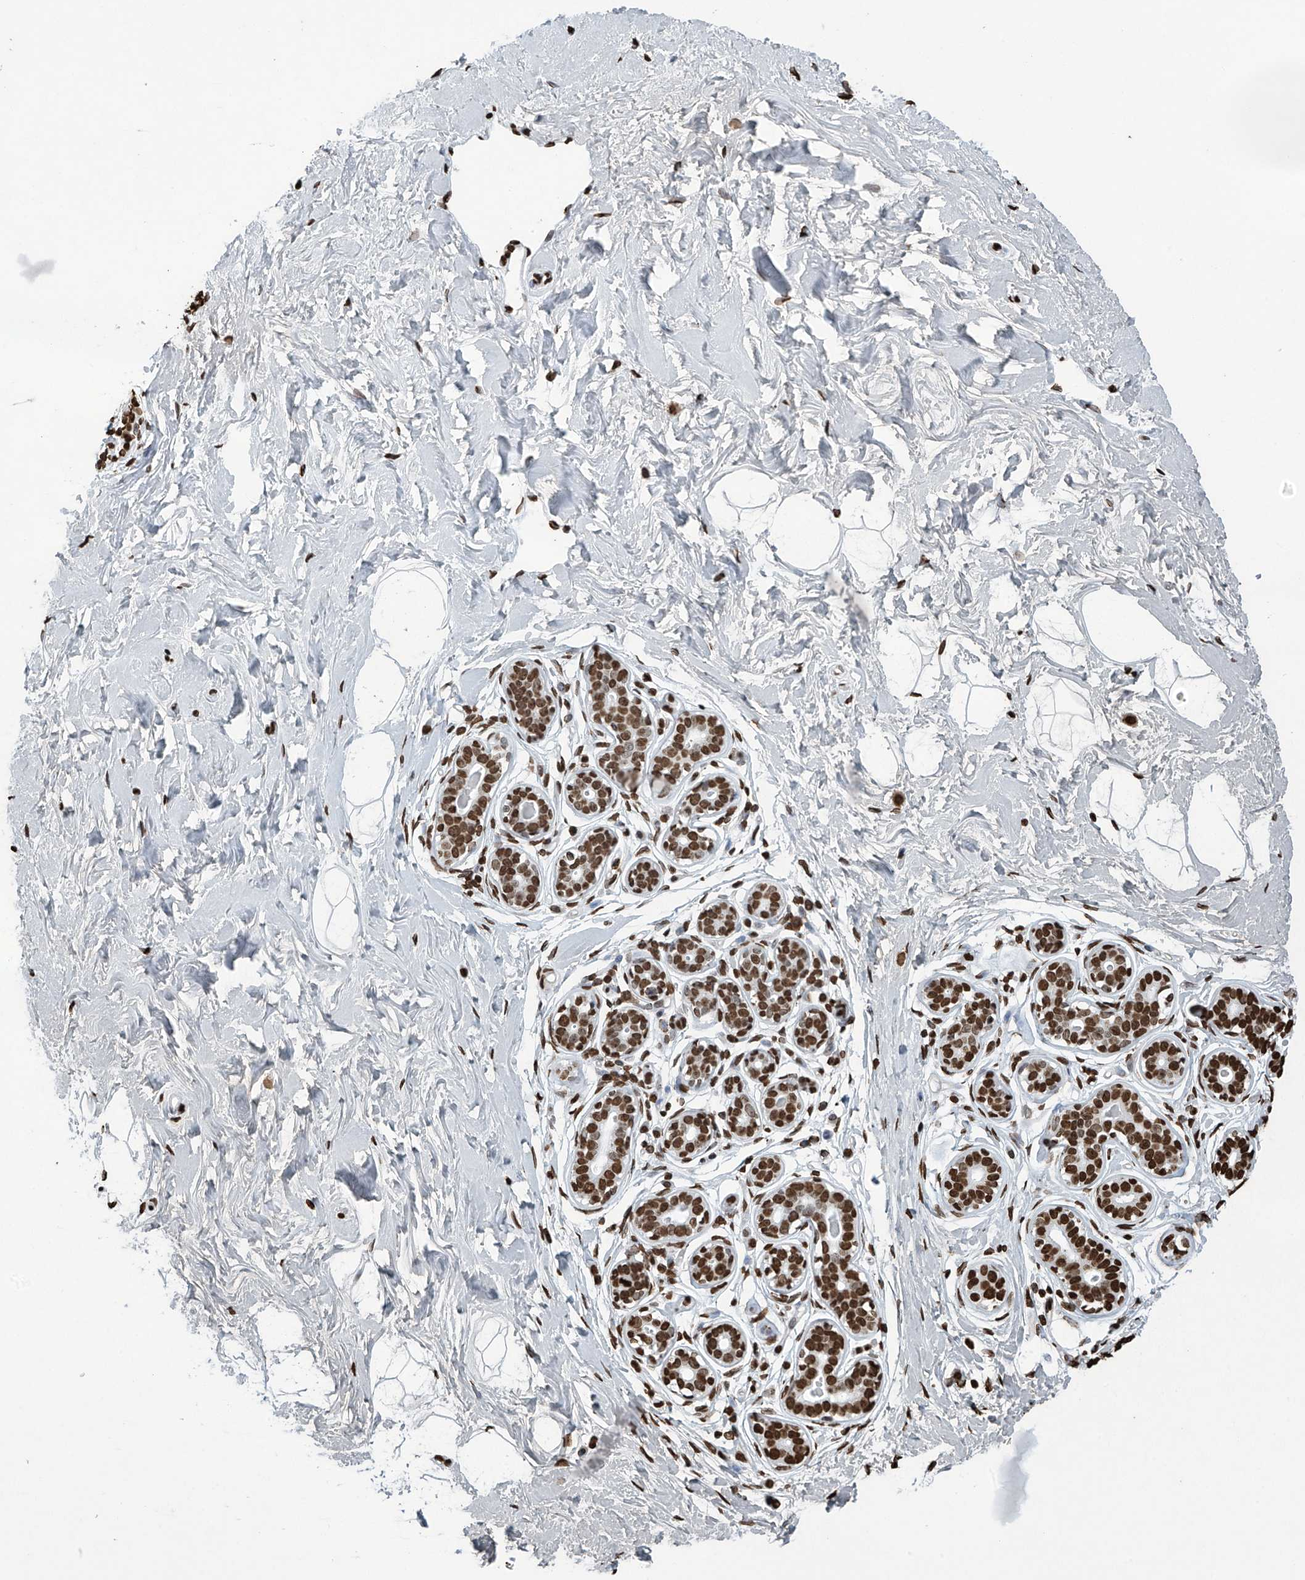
{"staining": {"intensity": "moderate", "quantity": ">75%", "location": "nuclear"}, "tissue": "breast", "cell_type": "Adipocytes", "image_type": "normal", "snomed": [{"axis": "morphology", "description": "Normal tissue, NOS"}, {"axis": "morphology", "description": "Adenoma, NOS"}, {"axis": "topography", "description": "Breast"}], "caption": "Immunohistochemical staining of benign breast shows moderate nuclear protein expression in approximately >75% of adipocytes. (DAB (3,3'-diaminobenzidine) = brown stain, brightfield microscopy at high magnification).", "gene": "H3", "patient": {"sex": "female", "age": 23}}